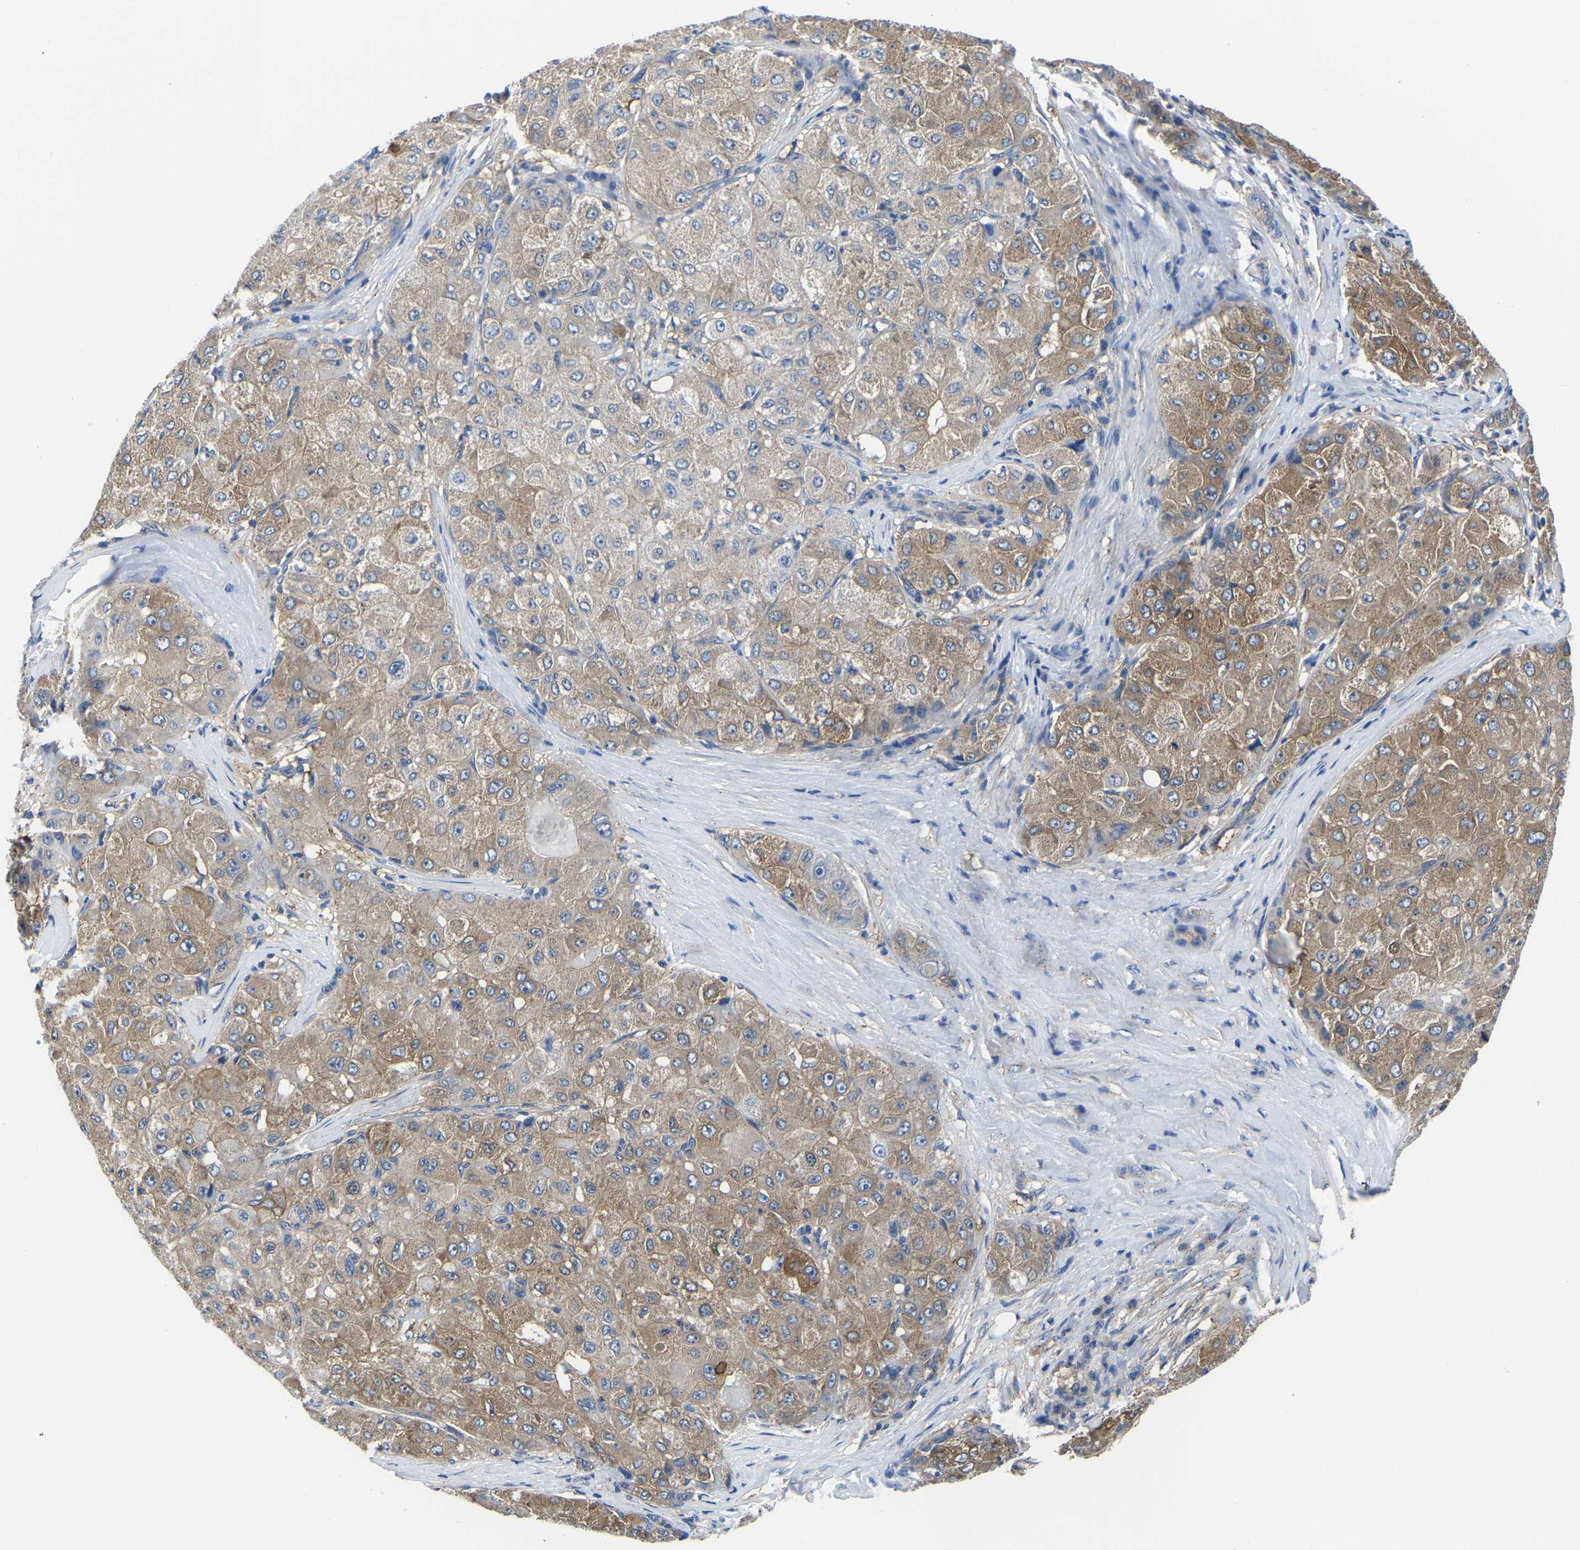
{"staining": {"intensity": "moderate", "quantity": ">75%", "location": "cytoplasmic/membranous"}, "tissue": "liver cancer", "cell_type": "Tumor cells", "image_type": "cancer", "snomed": [{"axis": "morphology", "description": "Carcinoma, Hepatocellular, NOS"}, {"axis": "topography", "description": "Liver"}], "caption": "A high-resolution image shows immunohistochemistry staining of hepatocellular carcinoma (liver), which demonstrates moderate cytoplasmic/membranous positivity in approximately >75% of tumor cells.", "gene": "TFG", "patient": {"sex": "male", "age": 80}}